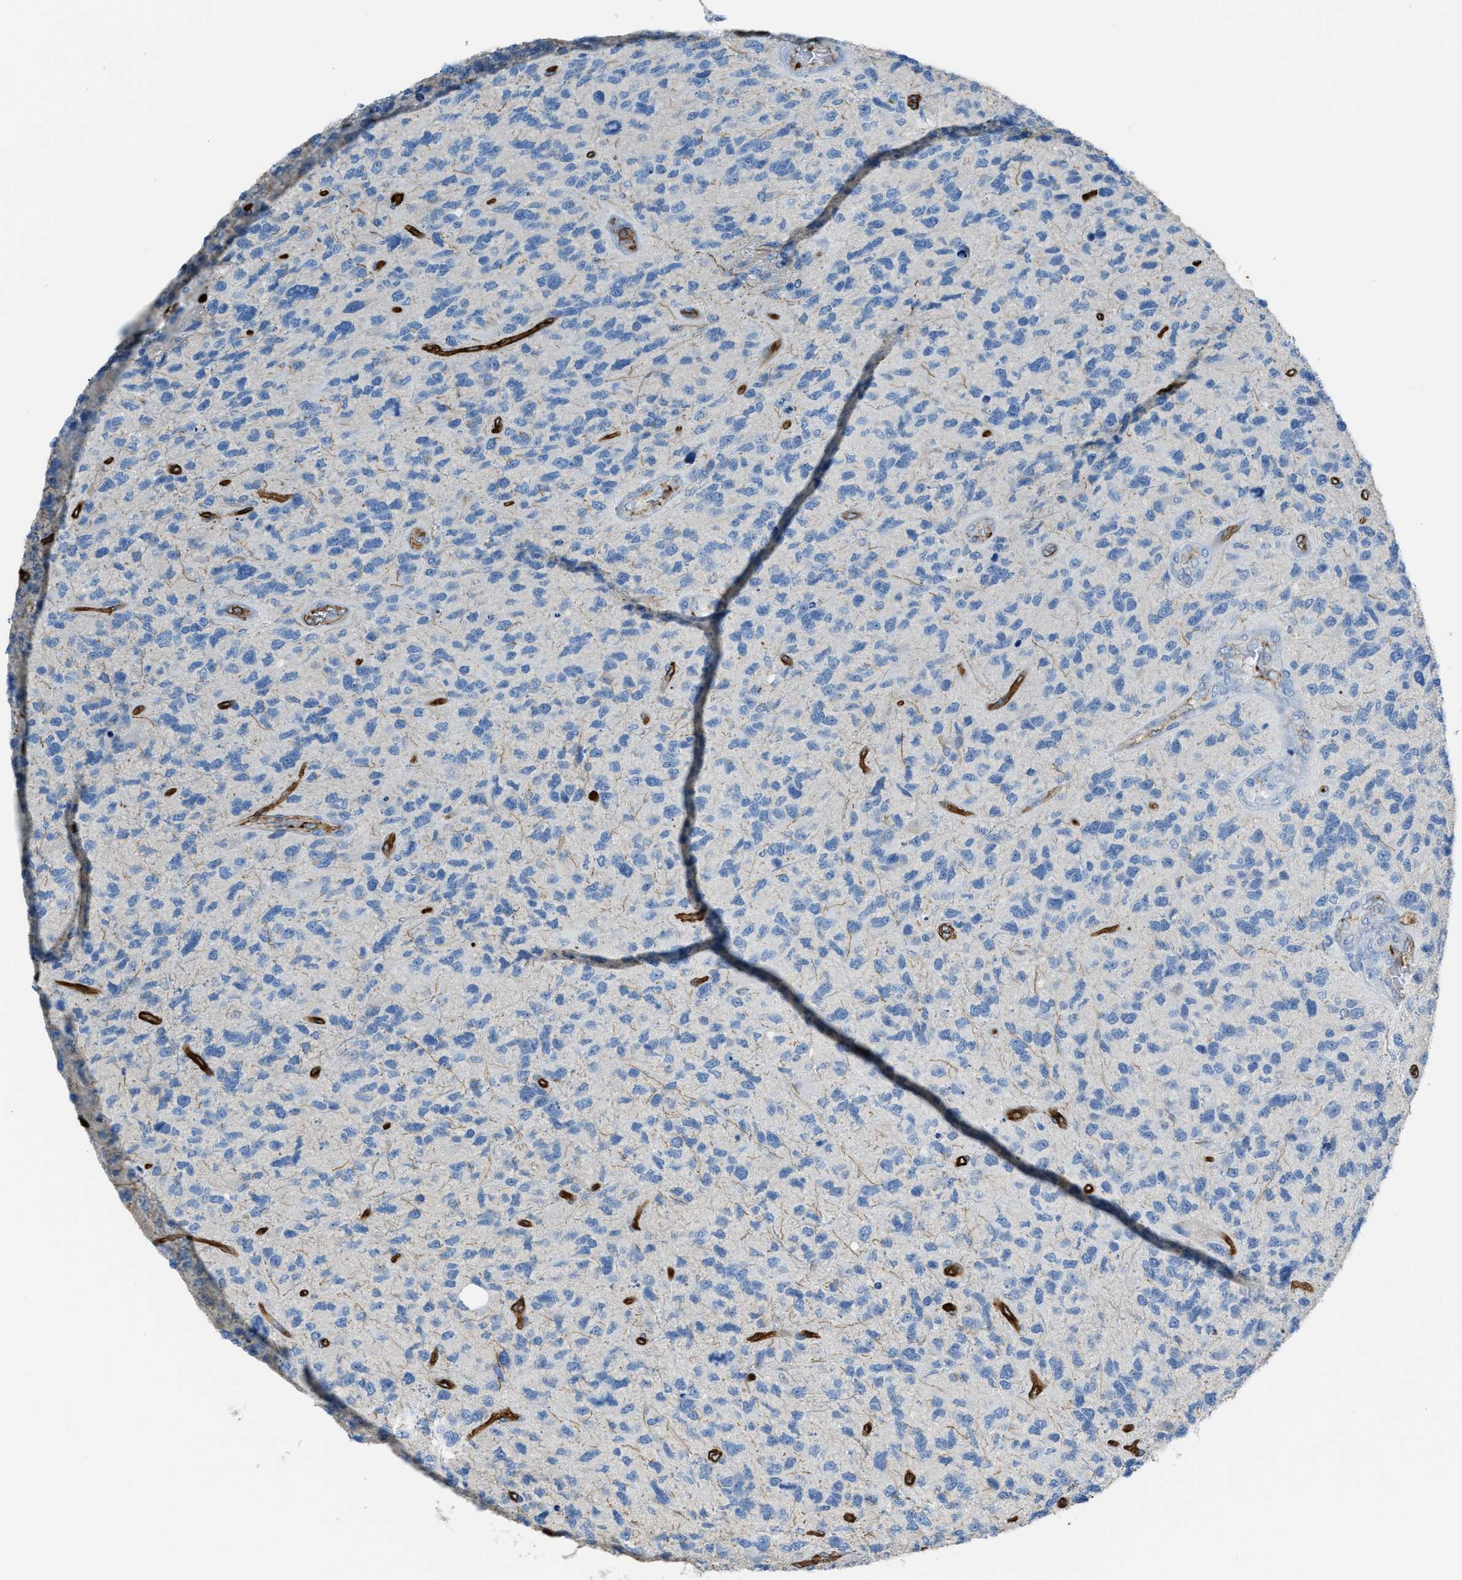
{"staining": {"intensity": "negative", "quantity": "none", "location": "none"}, "tissue": "glioma", "cell_type": "Tumor cells", "image_type": "cancer", "snomed": [{"axis": "morphology", "description": "Glioma, malignant, High grade"}, {"axis": "topography", "description": "Brain"}], "caption": "A high-resolution micrograph shows immunohistochemistry (IHC) staining of glioma, which shows no significant expression in tumor cells.", "gene": "SLC22A15", "patient": {"sex": "female", "age": 58}}